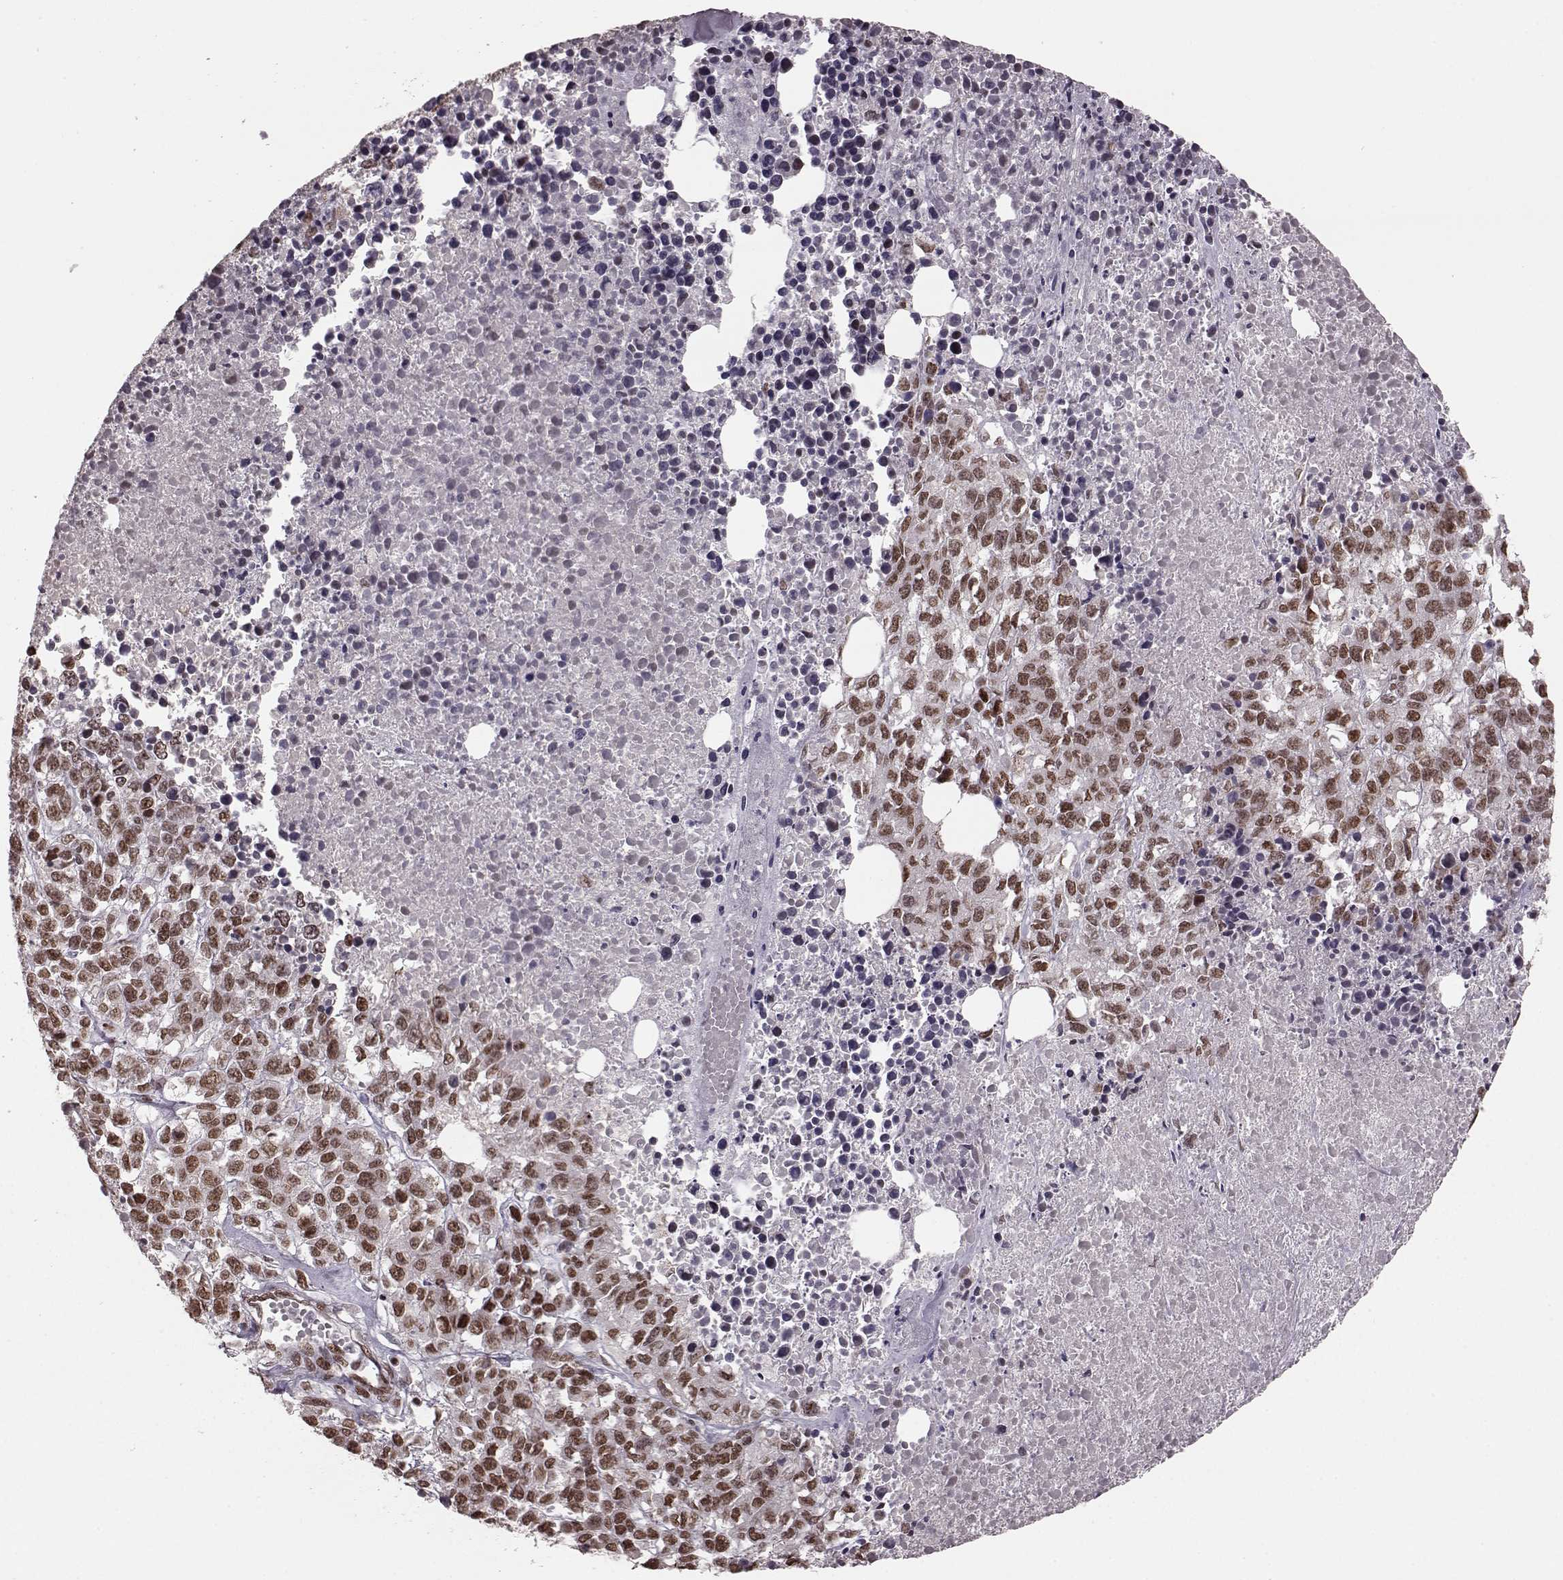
{"staining": {"intensity": "strong", "quantity": ">75%", "location": "nuclear"}, "tissue": "melanoma", "cell_type": "Tumor cells", "image_type": "cancer", "snomed": [{"axis": "morphology", "description": "Malignant melanoma, Metastatic site"}, {"axis": "topography", "description": "Skin"}], "caption": "Protein expression analysis of melanoma demonstrates strong nuclear staining in approximately >75% of tumor cells.", "gene": "NR2C1", "patient": {"sex": "male", "age": 84}}